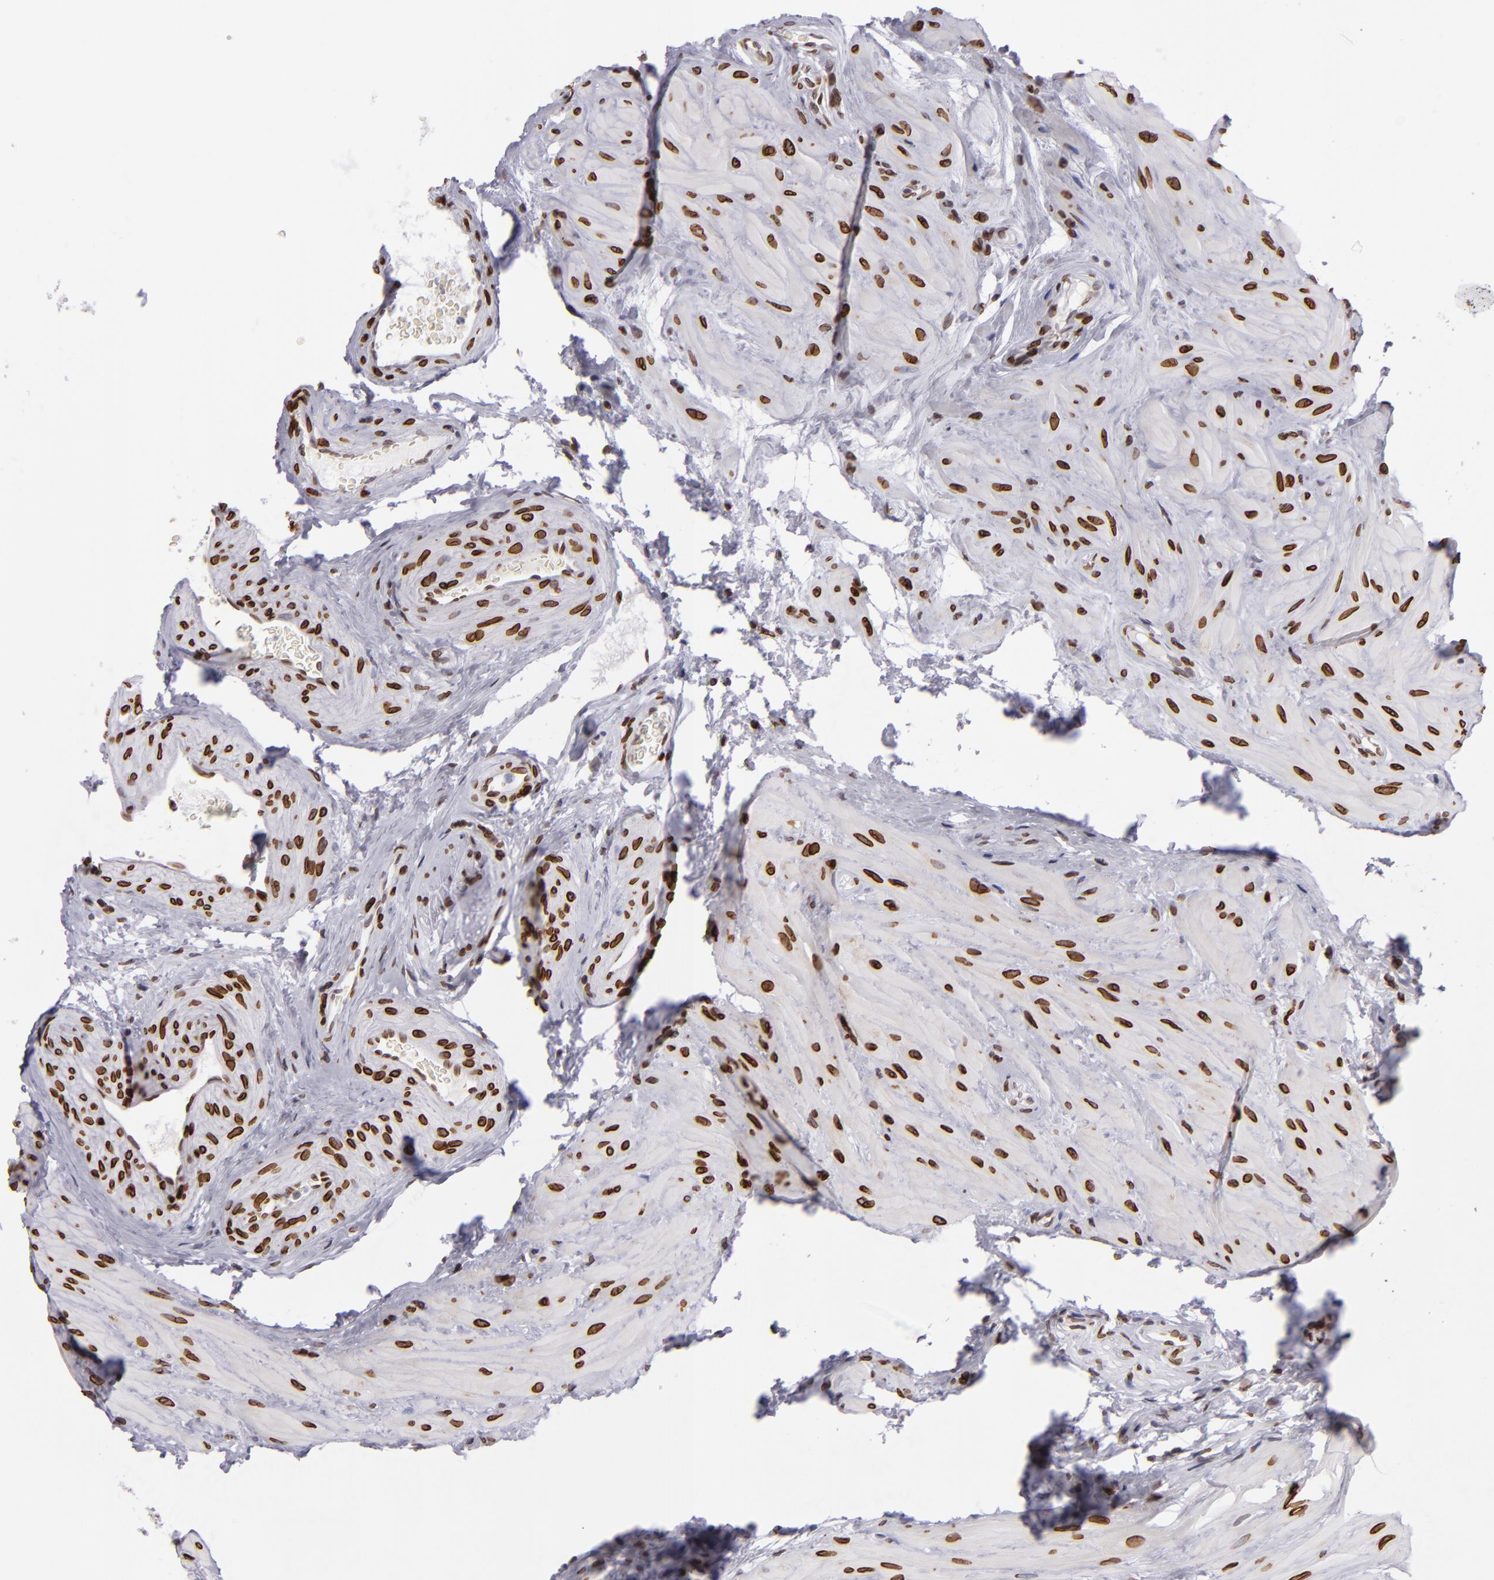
{"staining": {"intensity": "strong", "quantity": ">75%", "location": "nuclear"}, "tissue": "epididymis", "cell_type": "Glandular cells", "image_type": "normal", "snomed": [{"axis": "morphology", "description": "Normal tissue, NOS"}, {"axis": "topography", "description": "Testis"}, {"axis": "topography", "description": "Epididymis"}], "caption": "Brown immunohistochemical staining in benign epididymis demonstrates strong nuclear expression in about >75% of glandular cells.", "gene": "EMD", "patient": {"sex": "male", "age": 36}}